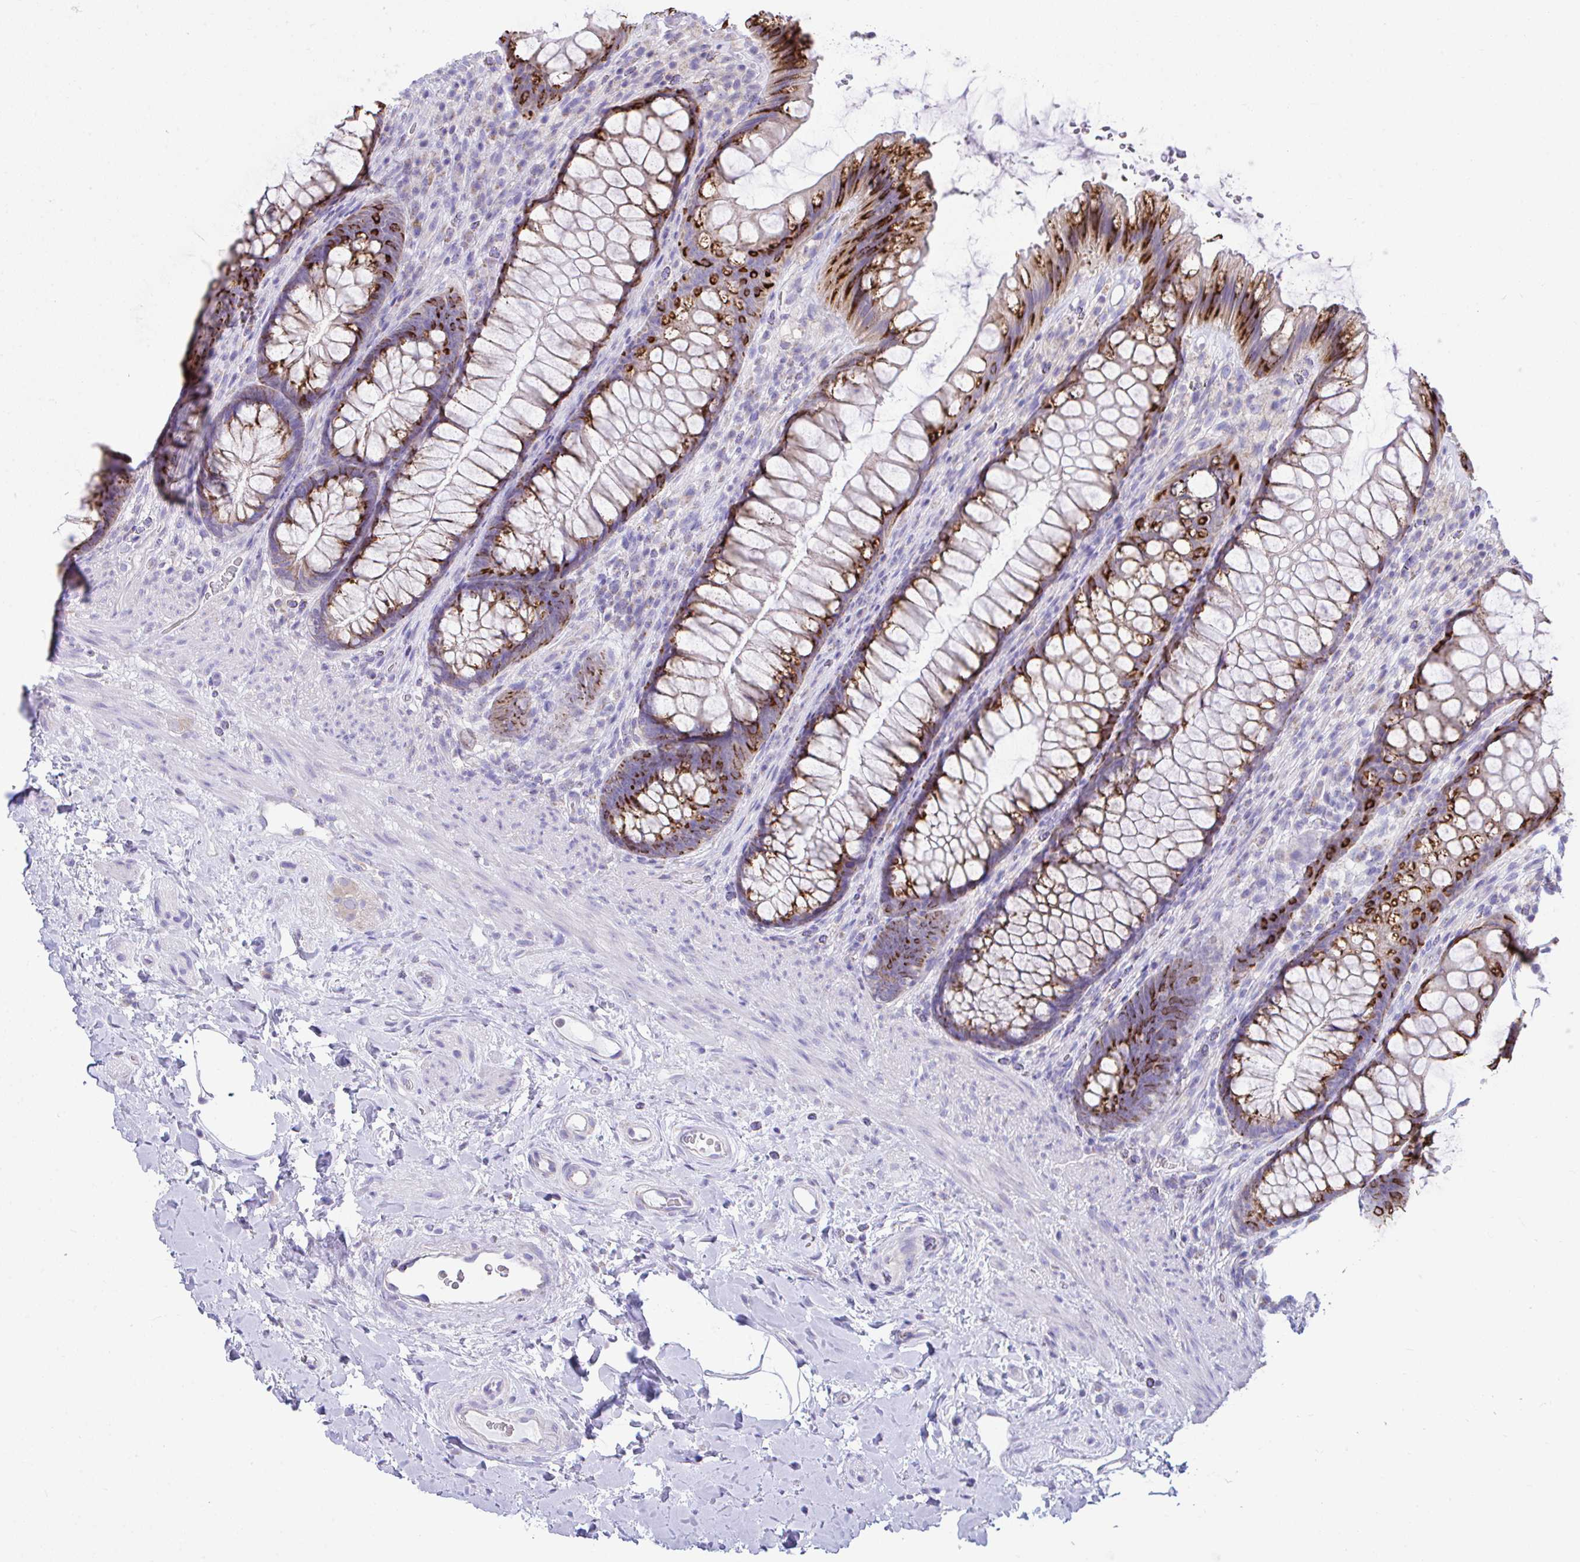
{"staining": {"intensity": "strong", "quantity": "25%-75%", "location": "cytoplasmic/membranous"}, "tissue": "rectum", "cell_type": "Glandular cells", "image_type": "normal", "snomed": [{"axis": "morphology", "description": "Normal tissue, NOS"}, {"axis": "topography", "description": "Rectum"}], "caption": "Immunohistochemical staining of benign rectum demonstrates high levels of strong cytoplasmic/membranous staining in approximately 25%-75% of glandular cells.", "gene": "NLRP8", "patient": {"sex": "male", "age": 53}}